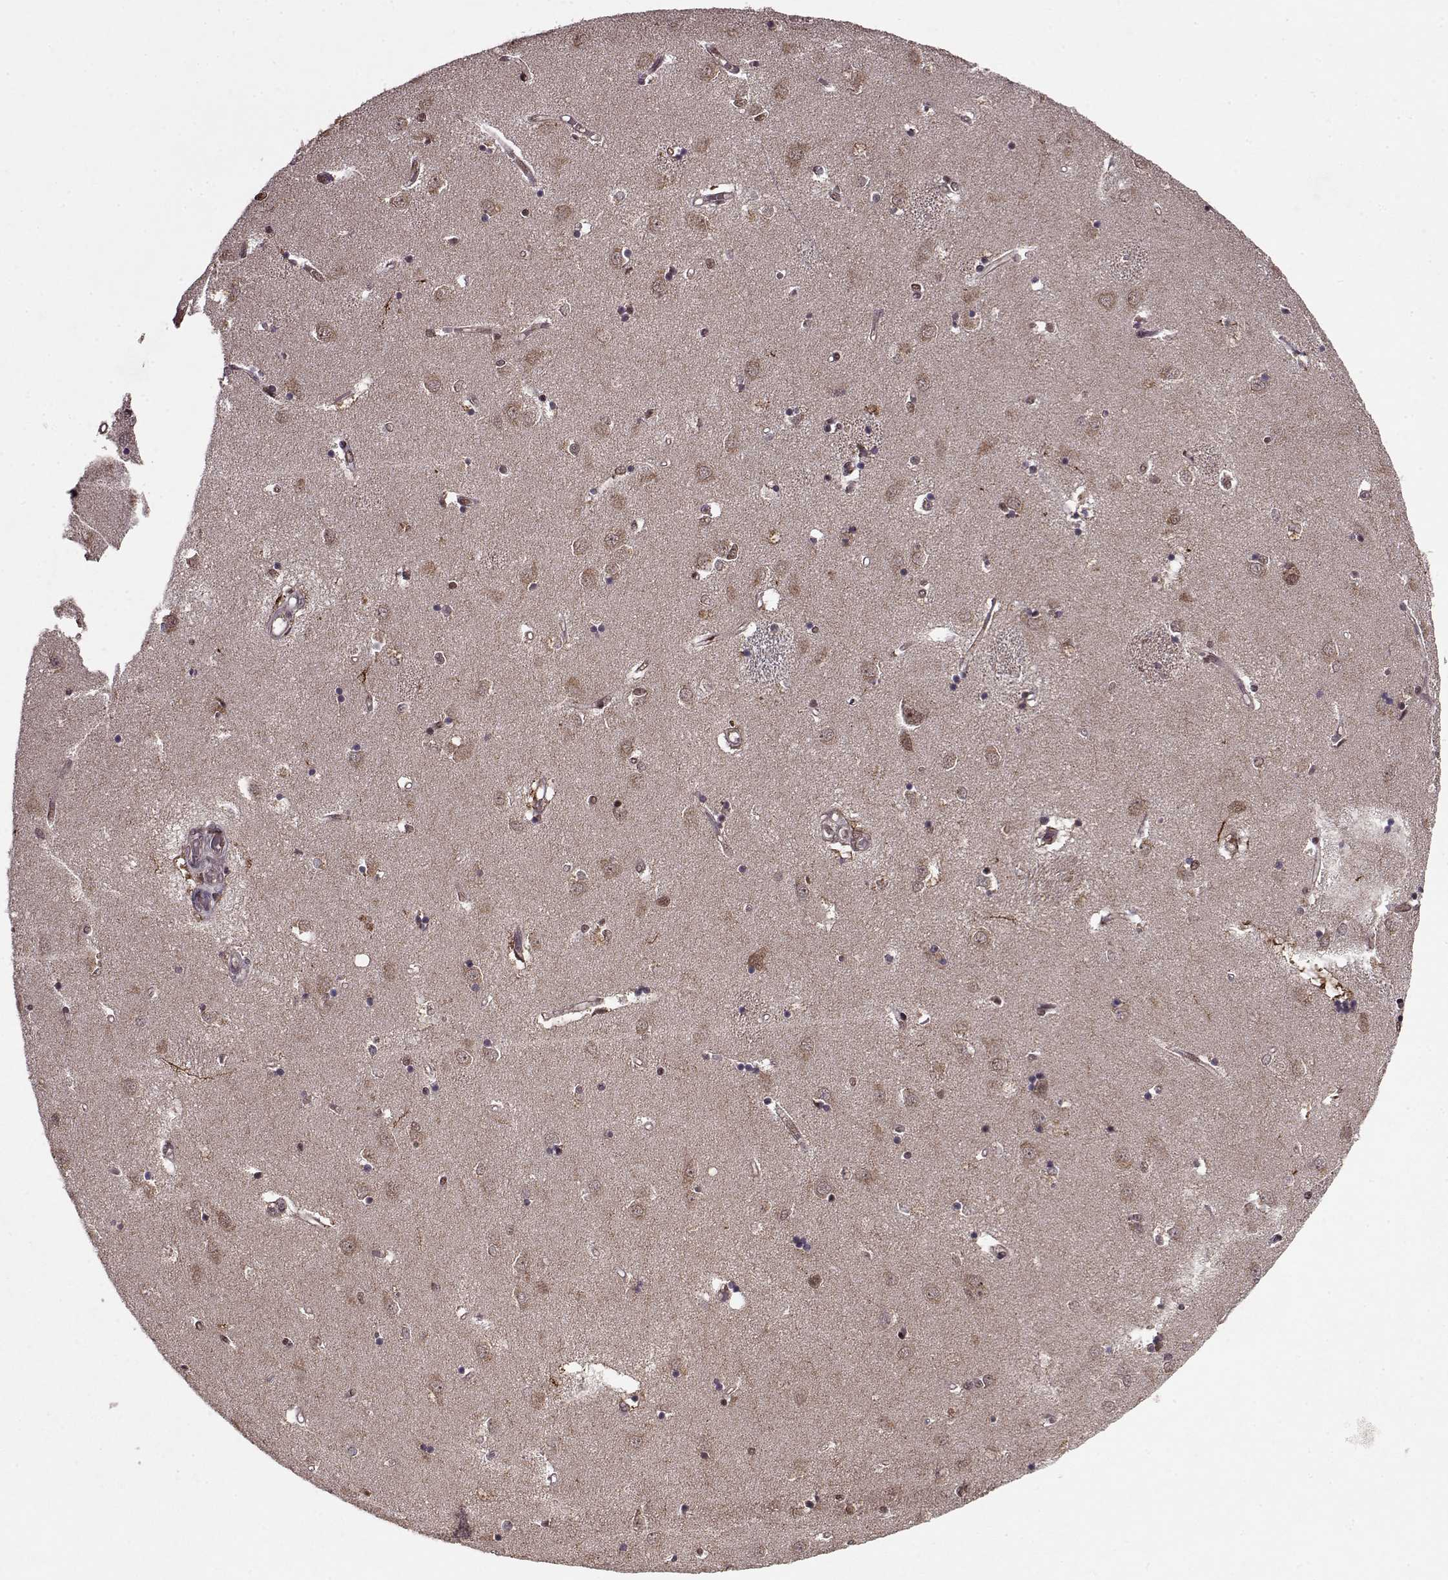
{"staining": {"intensity": "moderate", "quantity": "<25%", "location": "nuclear"}, "tissue": "caudate", "cell_type": "Glial cells", "image_type": "normal", "snomed": [{"axis": "morphology", "description": "Normal tissue, NOS"}, {"axis": "topography", "description": "Lateral ventricle wall"}], "caption": "Immunohistochemical staining of unremarkable human caudate shows low levels of moderate nuclear expression in about <25% of glial cells. Nuclei are stained in blue.", "gene": "PSMA7", "patient": {"sex": "male", "age": 54}}